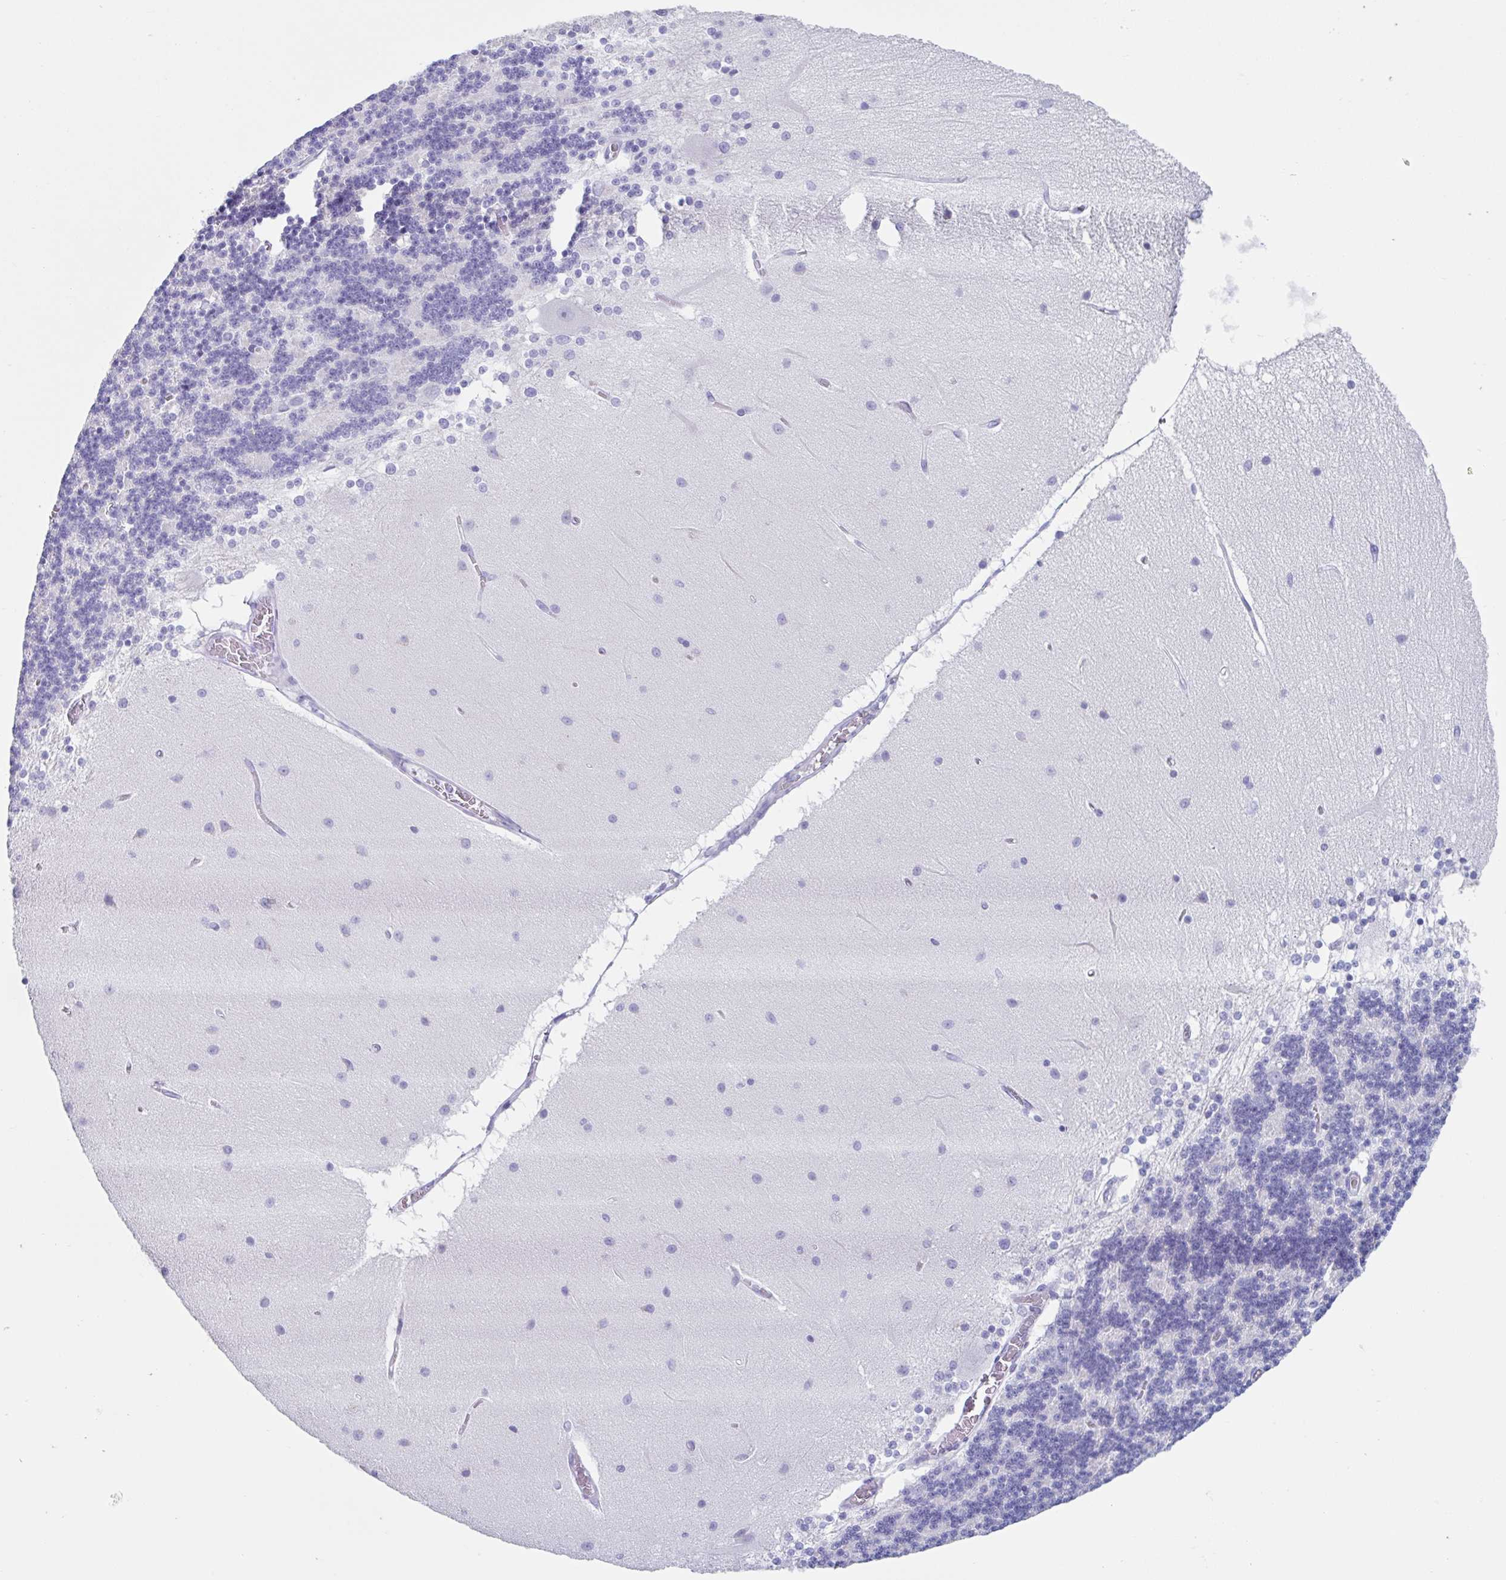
{"staining": {"intensity": "negative", "quantity": "none", "location": "none"}, "tissue": "cerebellum", "cell_type": "Cells in granular layer", "image_type": "normal", "snomed": [{"axis": "morphology", "description": "Normal tissue, NOS"}, {"axis": "topography", "description": "Cerebellum"}], "caption": "High magnification brightfield microscopy of benign cerebellum stained with DAB (3,3'-diaminobenzidine) (brown) and counterstained with hematoxylin (blue): cells in granular layer show no significant staining.", "gene": "CPTP", "patient": {"sex": "female", "age": 54}}